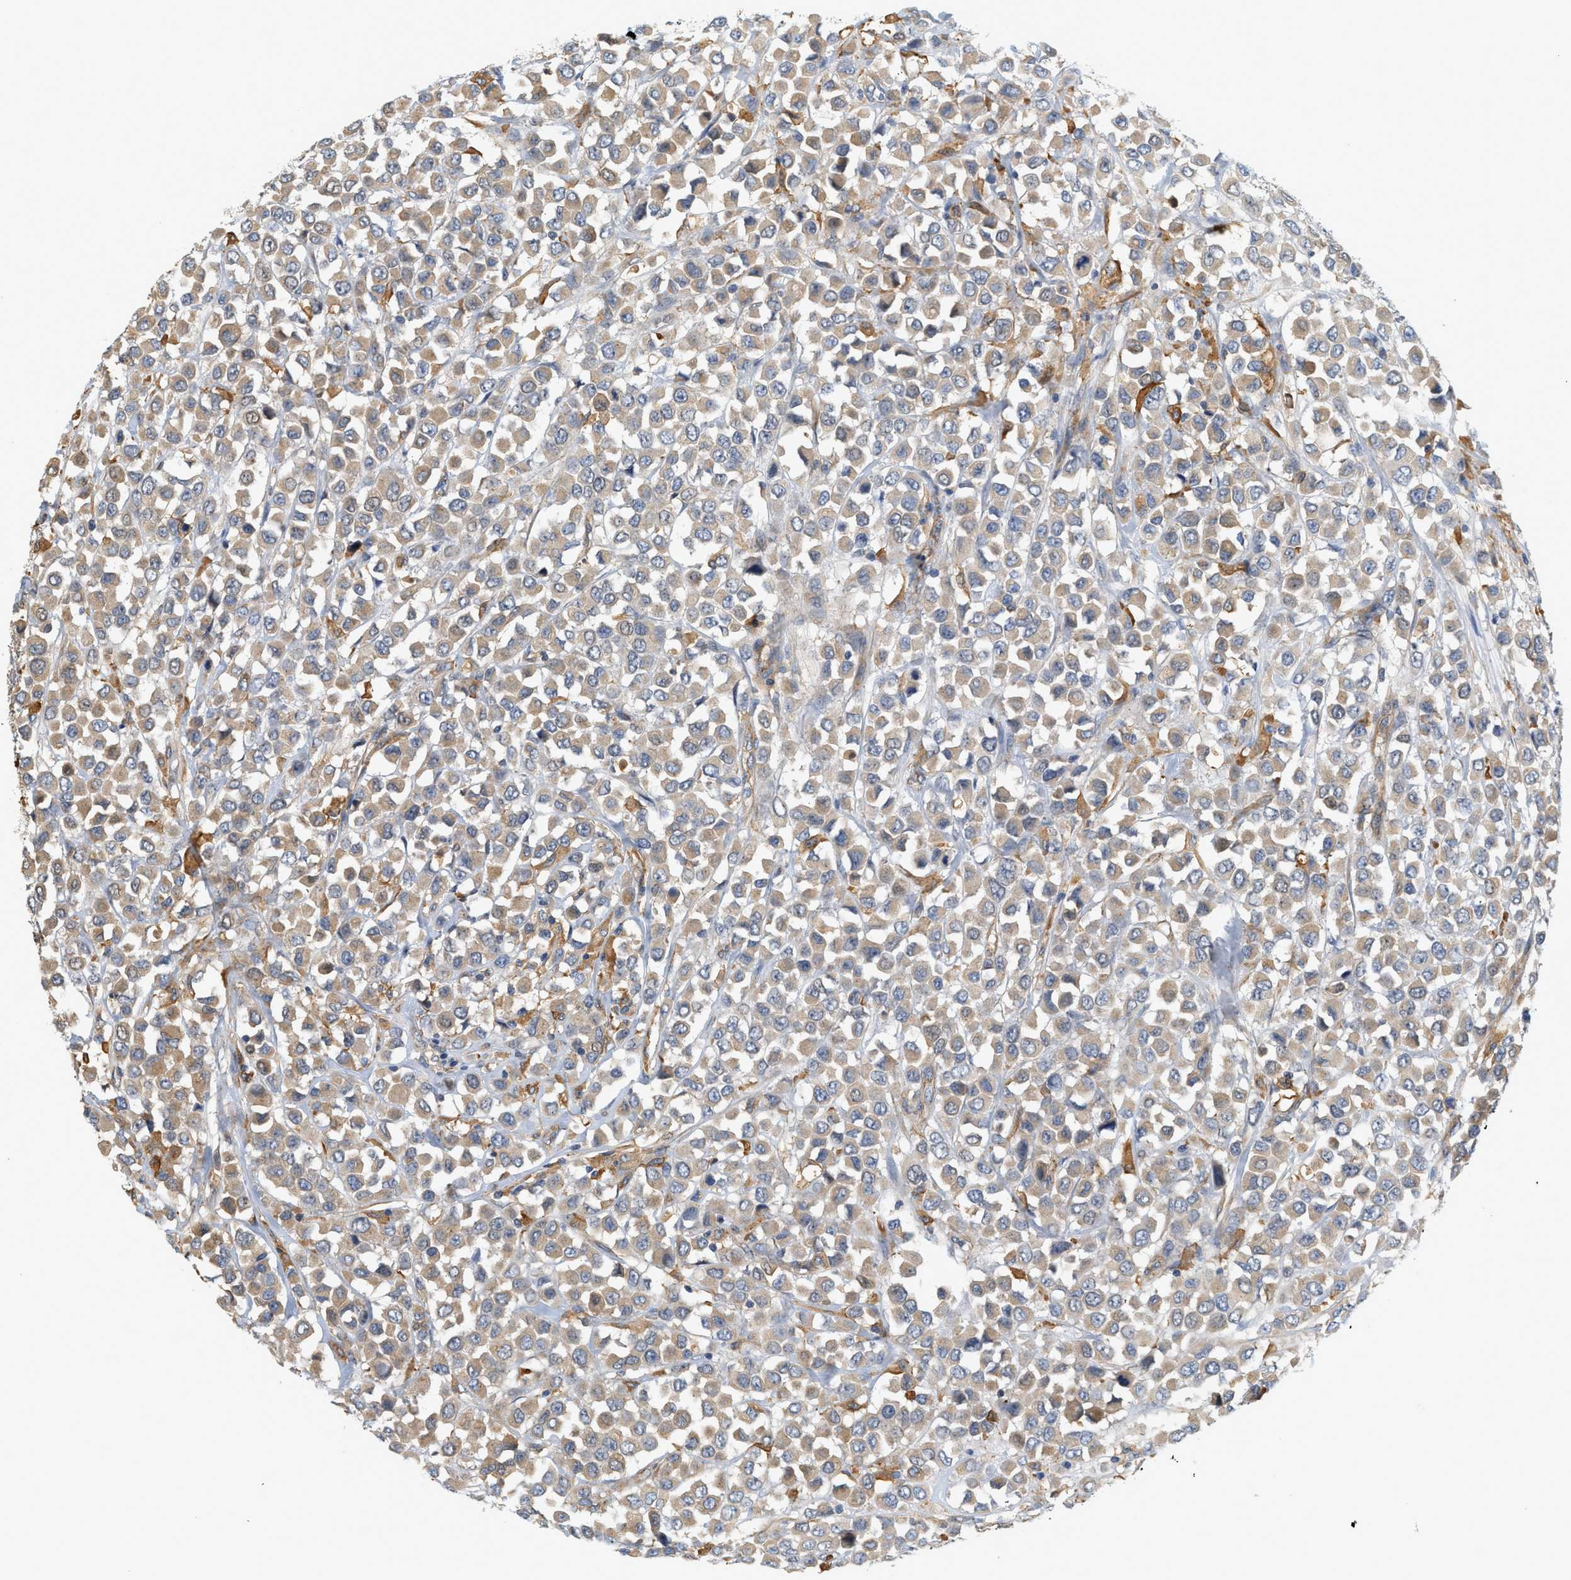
{"staining": {"intensity": "weak", "quantity": ">75%", "location": "cytoplasmic/membranous"}, "tissue": "breast cancer", "cell_type": "Tumor cells", "image_type": "cancer", "snomed": [{"axis": "morphology", "description": "Duct carcinoma"}, {"axis": "topography", "description": "Breast"}], "caption": "Immunohistochemistry (IHC) (DAB (3,3'-diaminobenzidine)) staining of human invasive ductal carcinoma (breast) demonstrates weak cytoplasmic/membranous protein expression in approximately >75% of tumor cells. The protein is shown in brown color, while the nuclei are stained blue.", "gene": "CTXN1", "patient": {"sex": "female", "age": 61}}